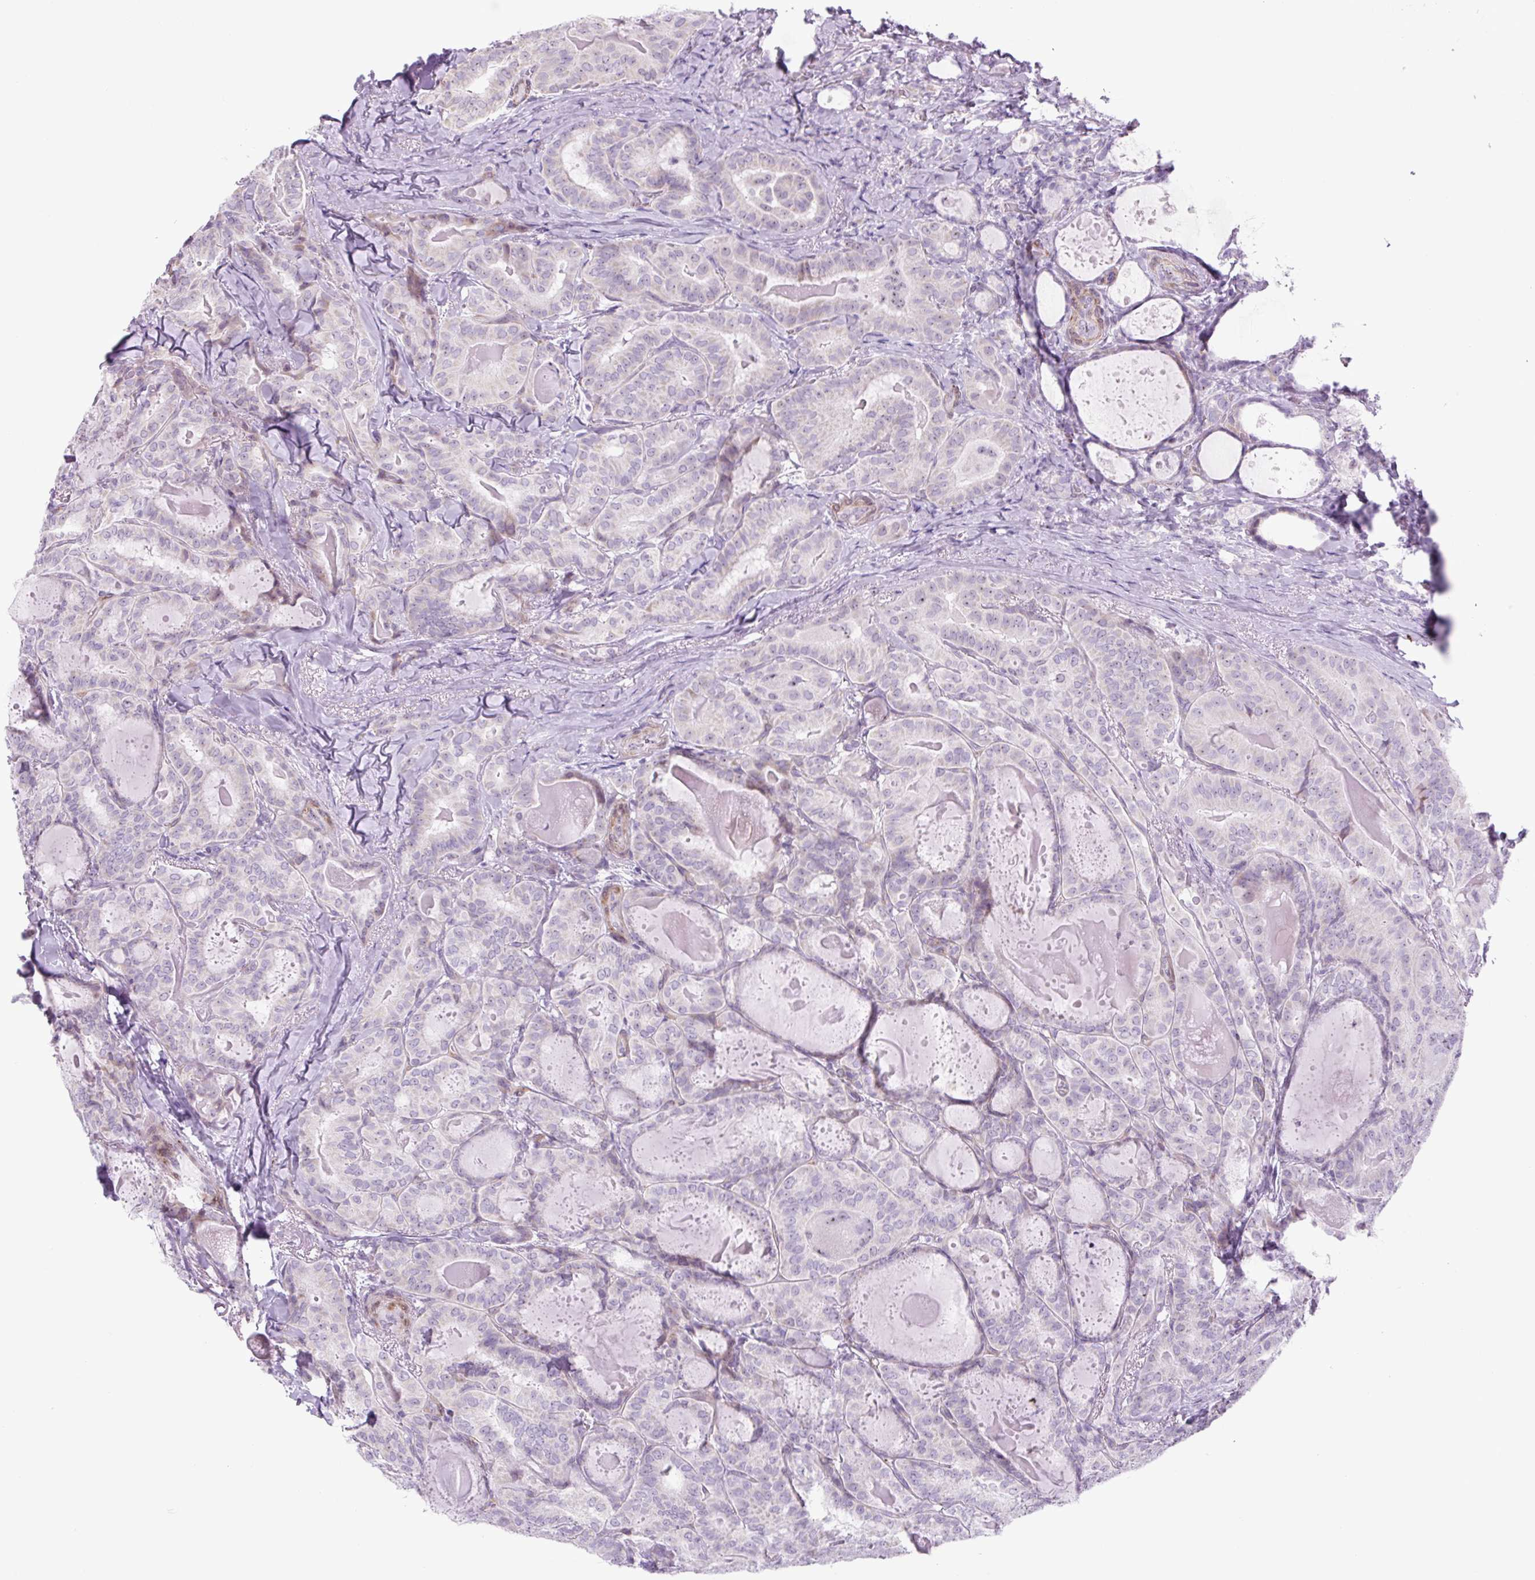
{"staining": {"intensity": "weak", "quantity": "<25%", "location": "nuclear"}, "tissue": "thyroid cancer", "cell_type": "Tumor cells", "image_type": "cancer", "snomed": [{"axis": "morphology", "description": "Papillary adenocarcinoma, NOS"}, {"axis": "topography", "description": "Thyroid gland"}], "caption": "This is an IHC image of human papillary adenocarcinoma (thyroid). There is no positivity in tumor cells.", "gene": "RRS1", "patient": {"sex": "female", "age": 68}}